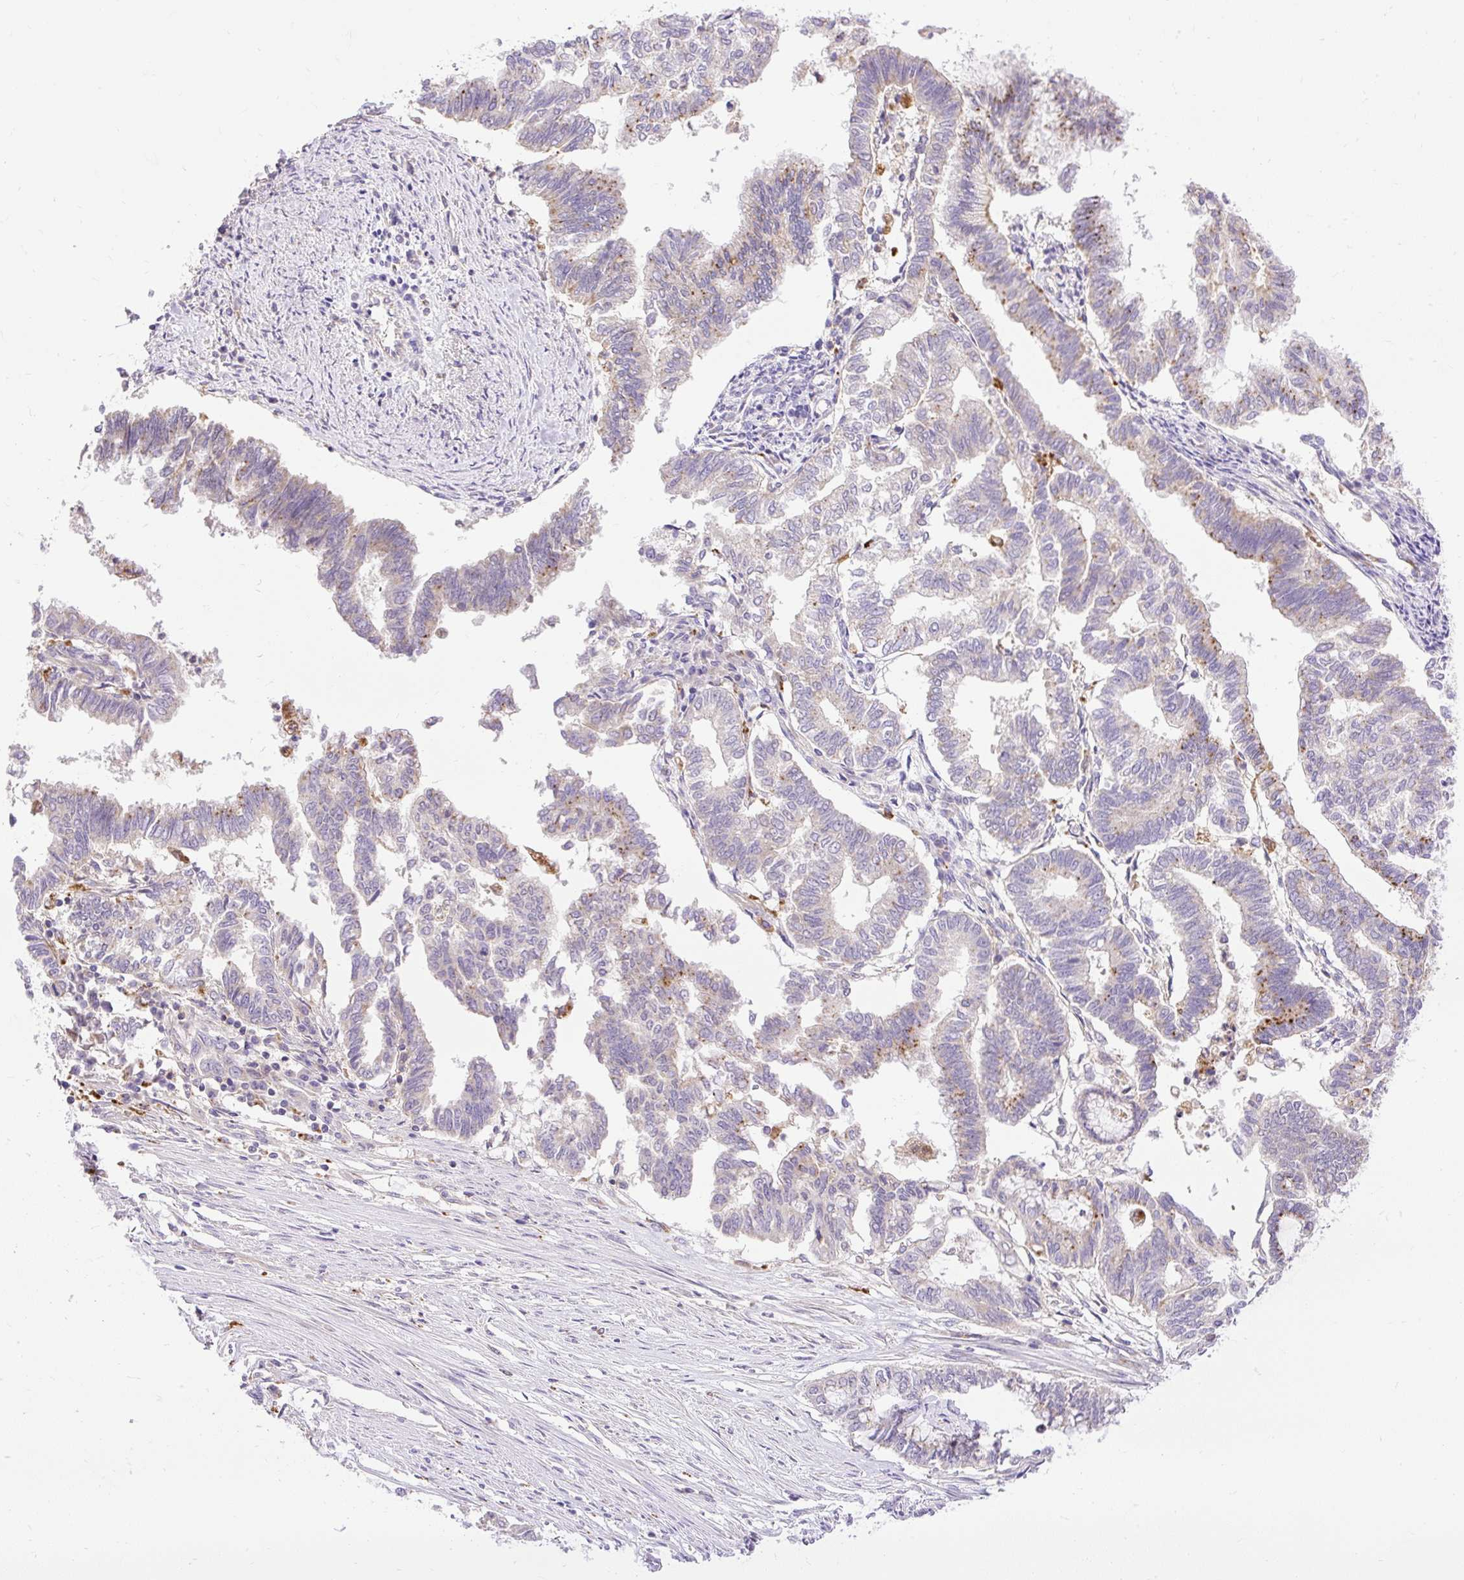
{"staining": {"intensity": "moderate", "quantity": "<25%", "location": "cytoplasmic/membranous"}, "tissue": "endometrial cancer", "cell_type": "Tumor cells", "image_type": "cancer", "snomed": [{"axis": "morphology", "description": "Adenocarcinoma, NOS"}, {"axis": "topography", "description": "Endometrium"}], "caption": "High-power microscopy captured an IHC photomicrograph of adenocarcinoma (endometrial), revealing moderate cytoplasmic/membranous positivity in approximately <25% of tumor cells. The staining was performed using DAB to visualize the protein expression in brown, while the nuclei were stained in blue with hematoxylin (Magnification: 20x).", "gene": "HEXB", "patient": {"sex": "female", "age": 79}}